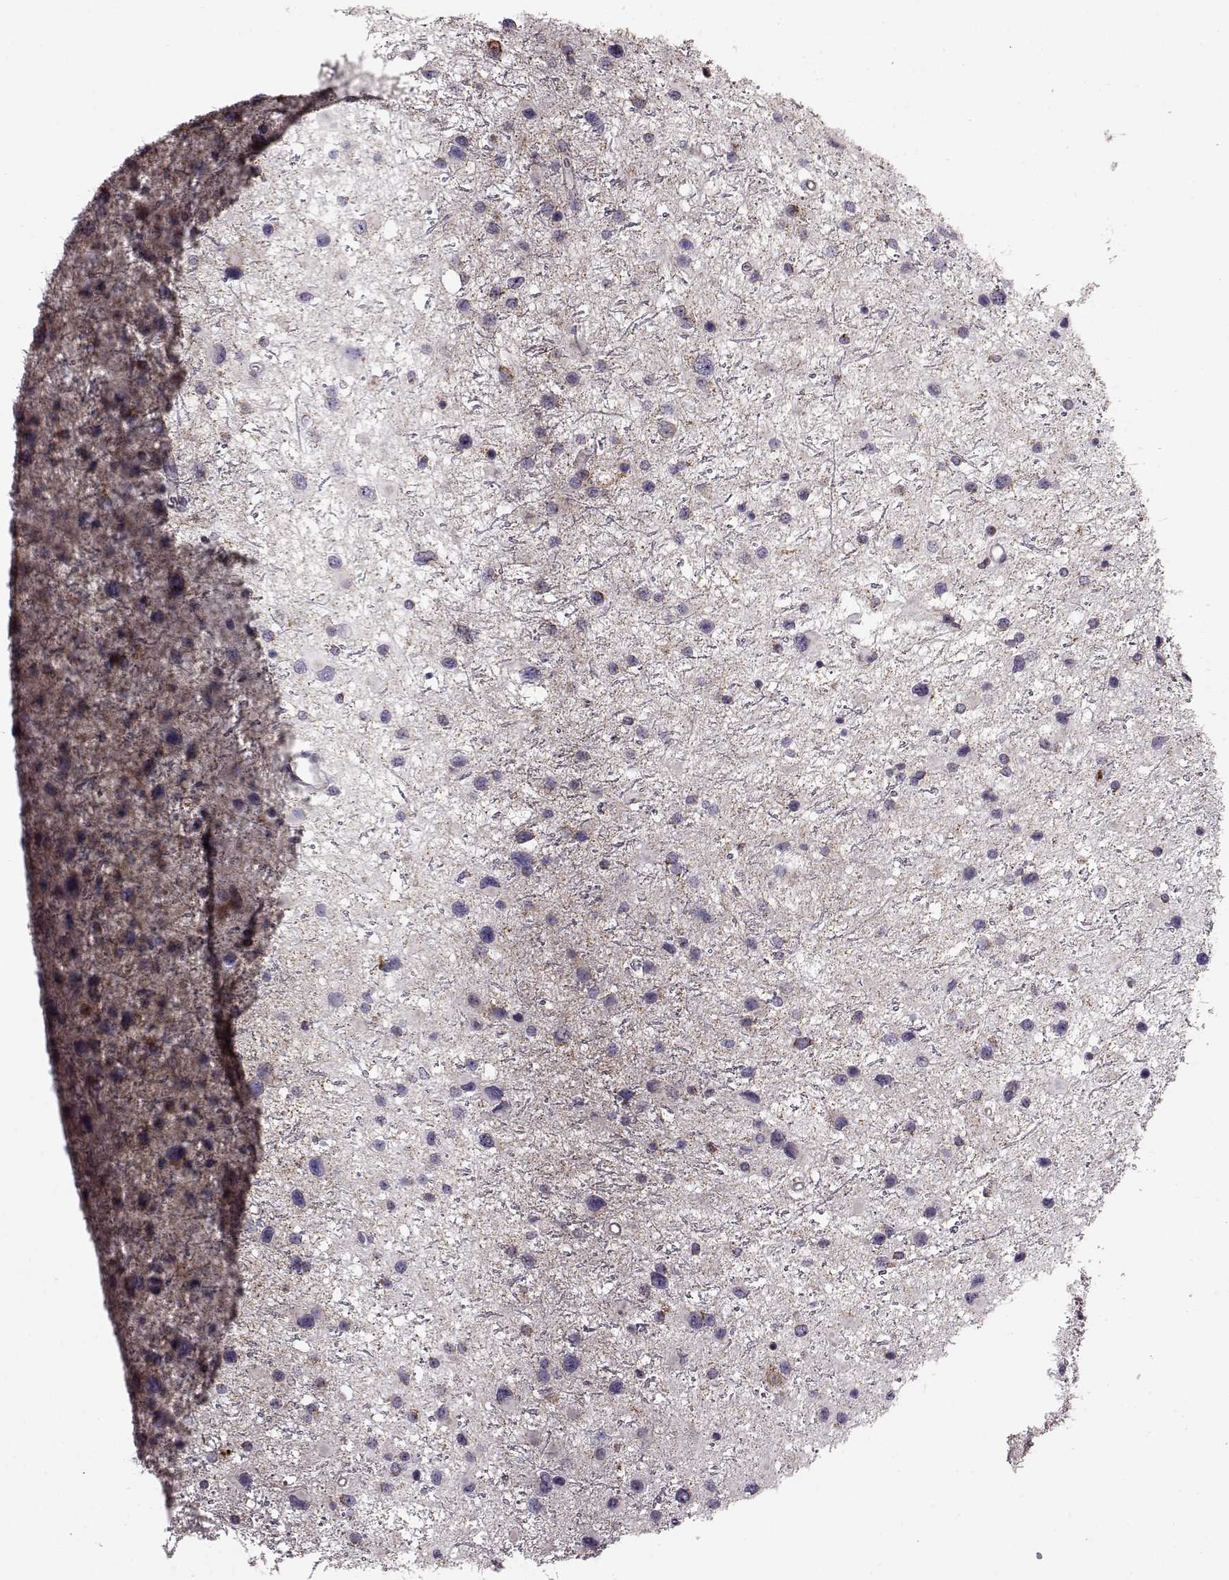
{"staining": {"intensity": "negative", "quantity": "none", "location": "none"}, "tissue": "glioma", "cell_type": "Tumor cells", "image_type": "cancer", "snomed": [{"axis": "morphology", "description": "Glioma, malignant, Low grade"}, {"axis": "topography", "description": "Brain"}], "caption": "DAB (3,3'-diaminobenzidine) immunohistochemical staining of malignant low-grade glioma demonstrates no significant staining in tumor cells.", "gene": "ATP5MF", "patient": {"sex": "female", "age": 32}}